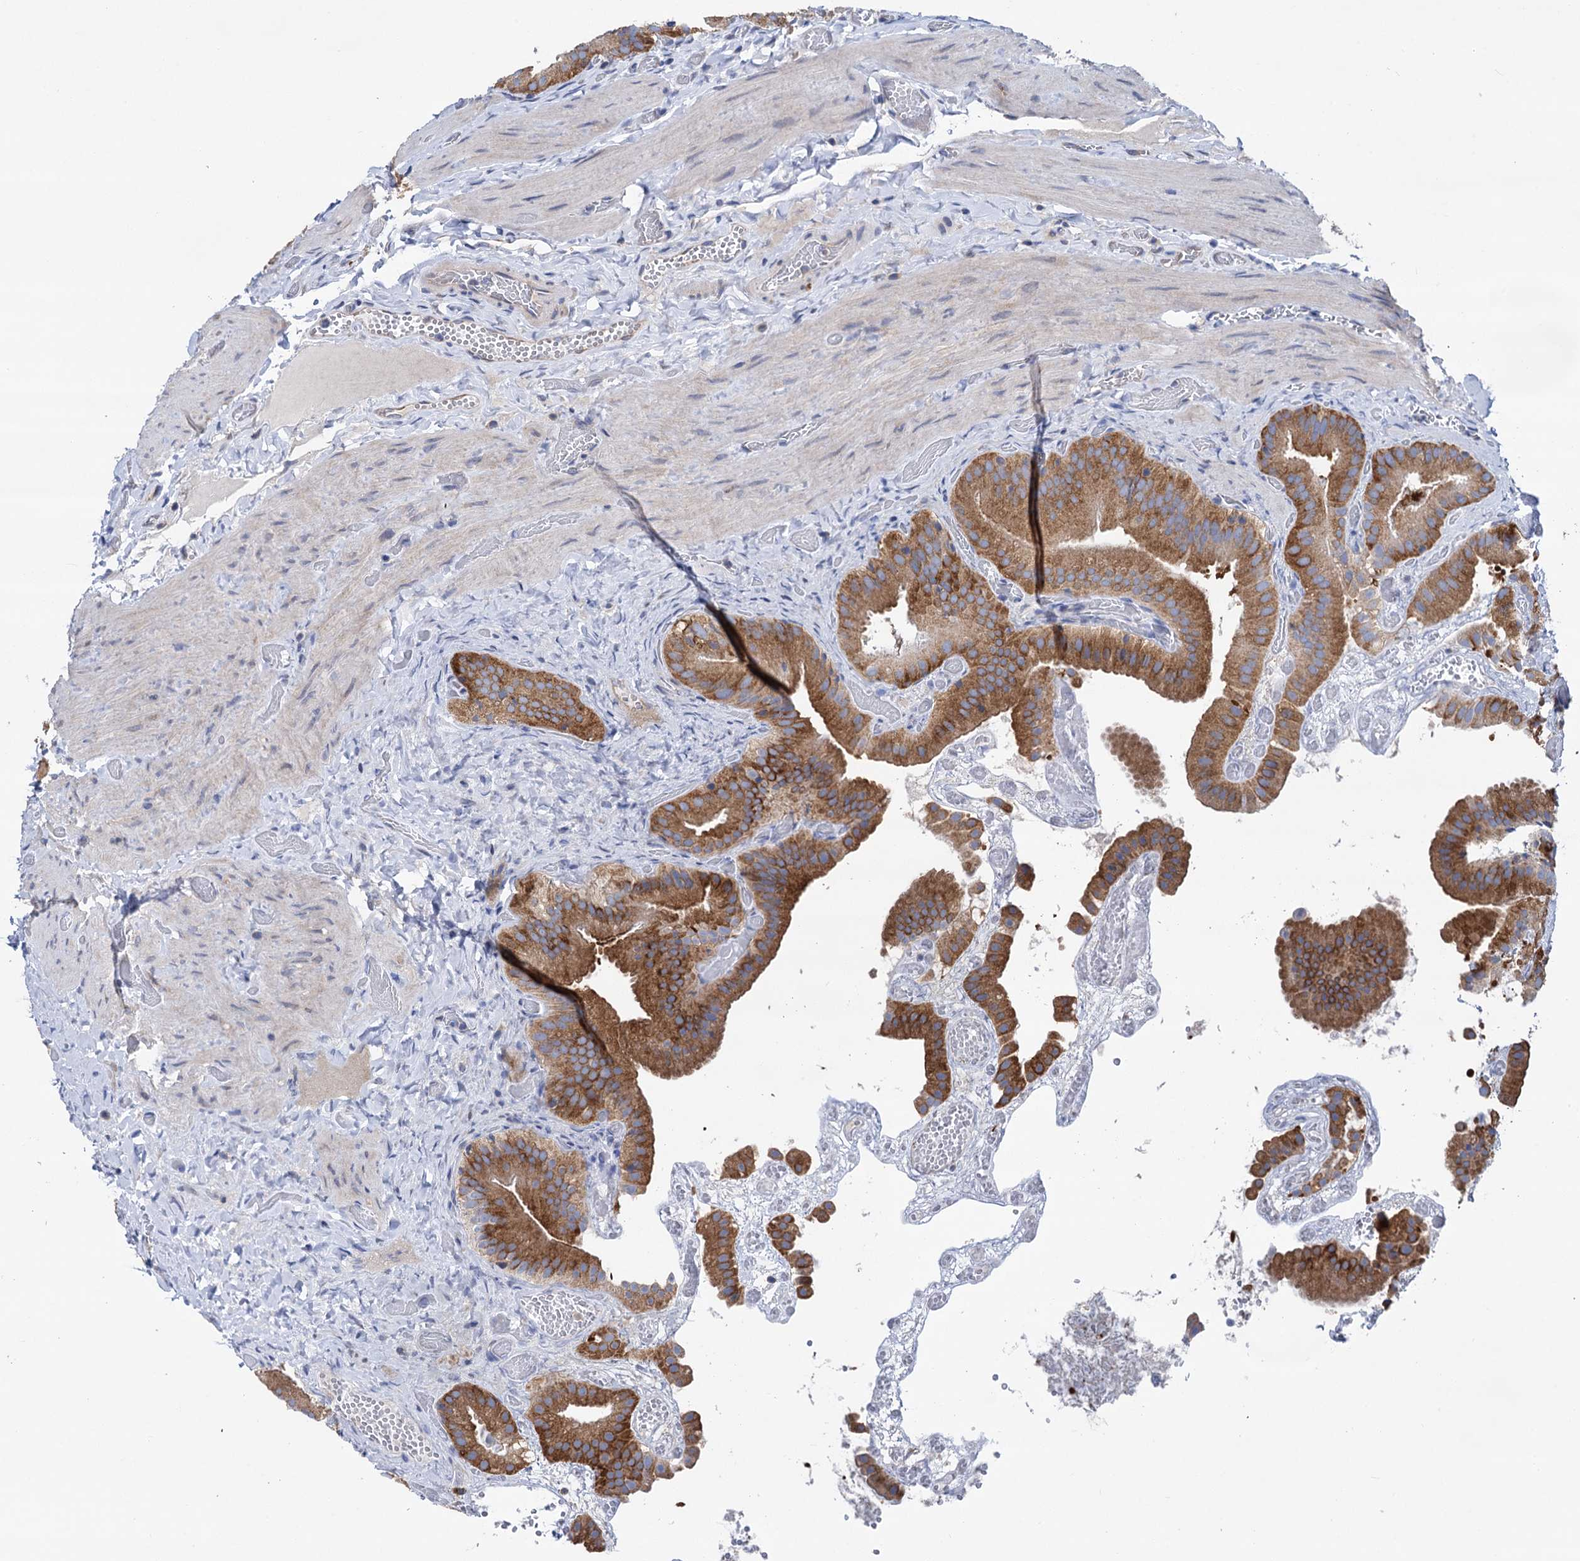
{"staining": {"intensity": "moderate", "quantity": ">75%", "location": "cytoplasmic/membranous"}, "tissue": "gallbladder", "cell_type": "Glandular cells", "image_type": "normal", "snomed": [{"axis": "morphology", "description": "Normal tissue, NOS"}, {"axis": "topography", "description": "Gallbladder"}], "caption": "Immunohistochemistry (IHC) histopathology image of unremarkable gallbladder: human gallbladder stained using immunohistochemistry (IHC) displays medium levels of moderate protein expression localized specifically in the cytoplasmic/membranous of glandular cells, appearing as a cytoplasmic/membranous brown color.", "gene": "ZNRD2", "patient": {"sex": "female", "age": 64}}